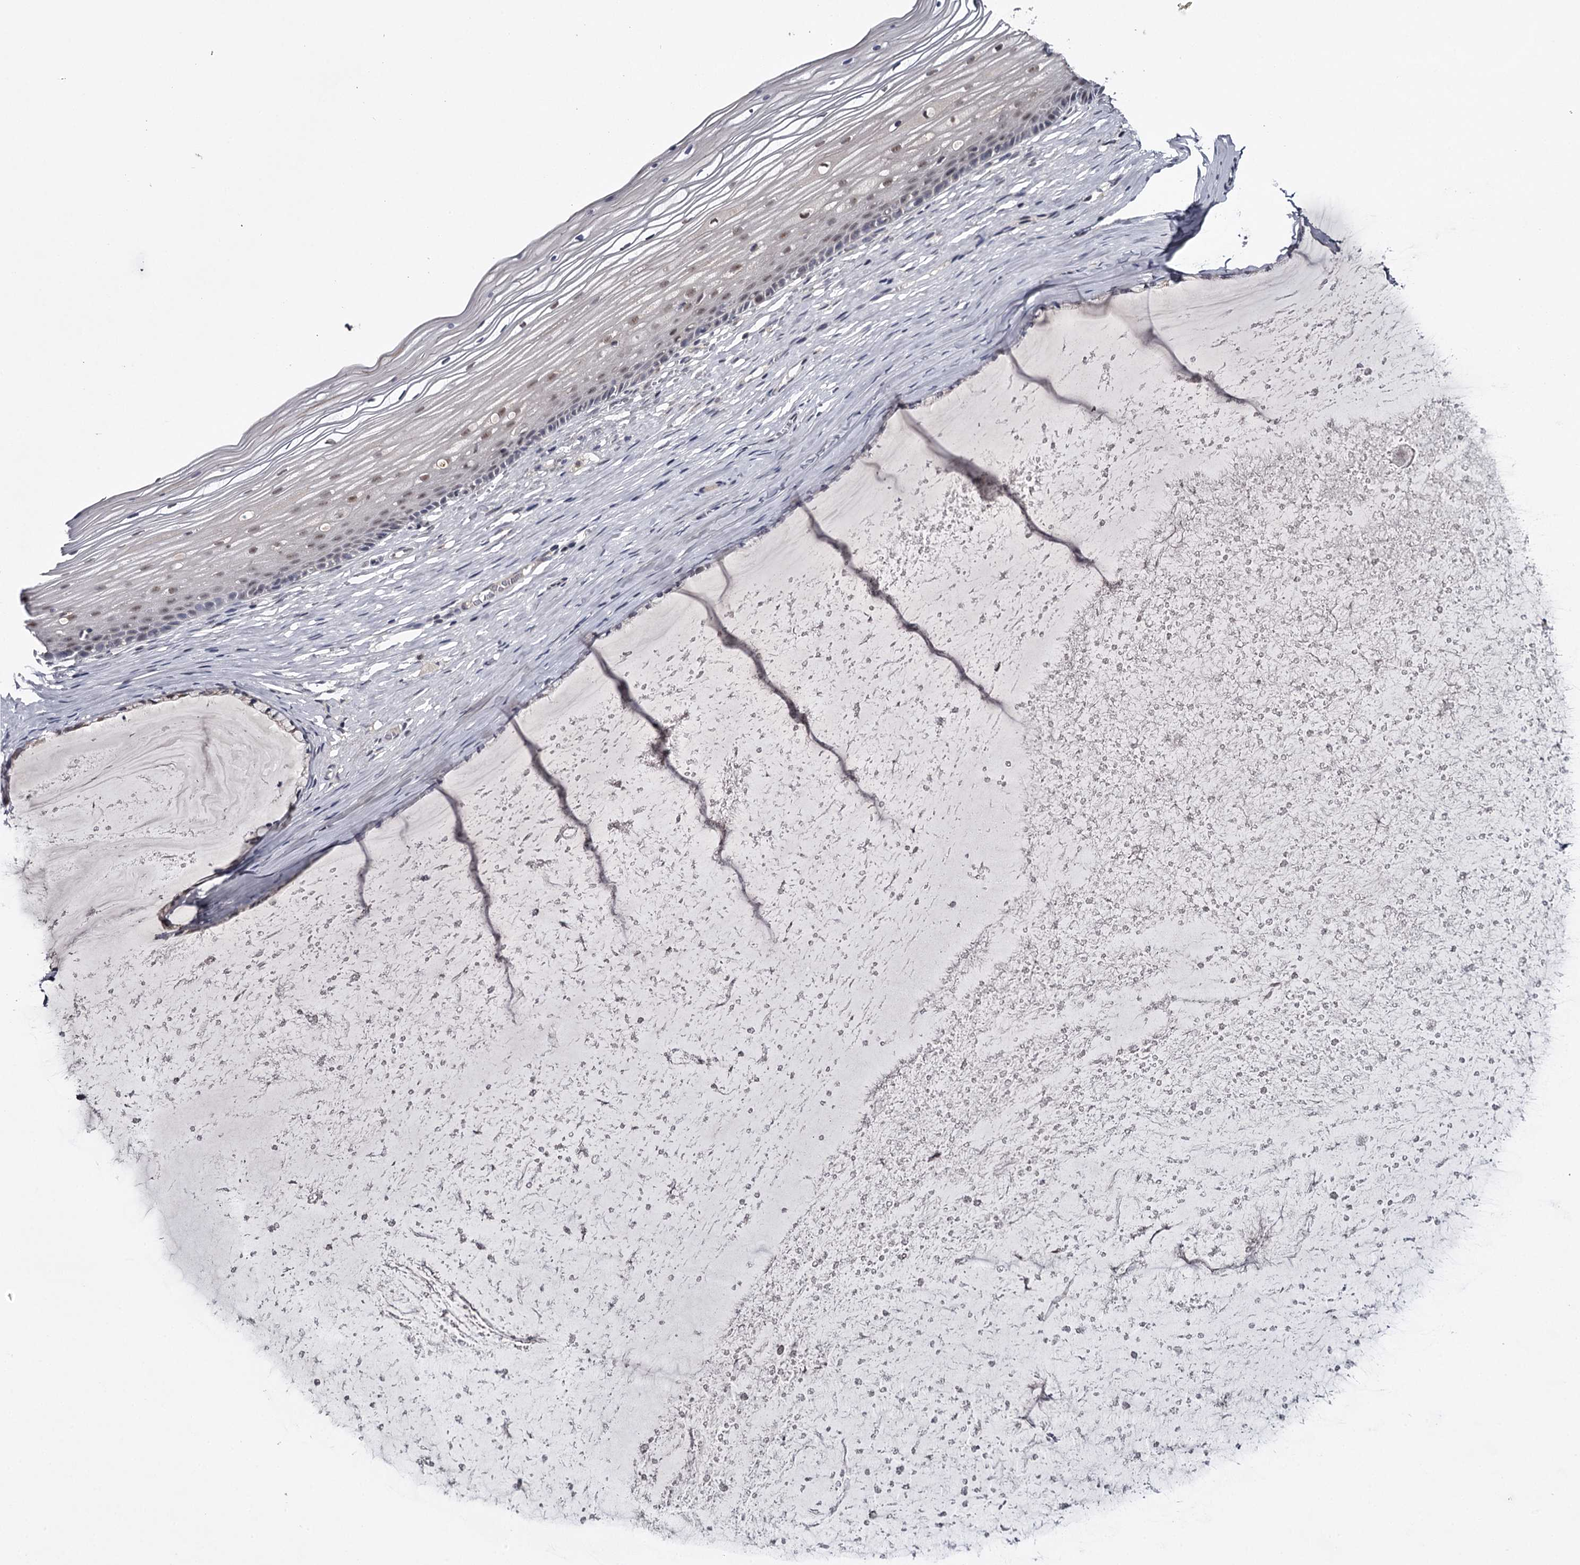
{"staining": {"intensity": "moderate", "quantity": "25%-75%", "location": "nuclear"}, "tissue": "vagina", "cell_type": "Squamous epithelial cells", "image_type": "normal", "snomed": [{"axis": "morphology", "description": "Normal tissue, NOS"}, {"axis": "topography", "description": "Vagina"}, {"axis": "topography", "description": "Cervix"}], "caption": "Vagina stained for a protein displays moderate nuclear positivity in squamous epithelial cells. (brown staining indicates protein expression, while blue staining denotes nuclei).", "gene": "GTSF1", "patient": {"sex": "female", "age": 40}}